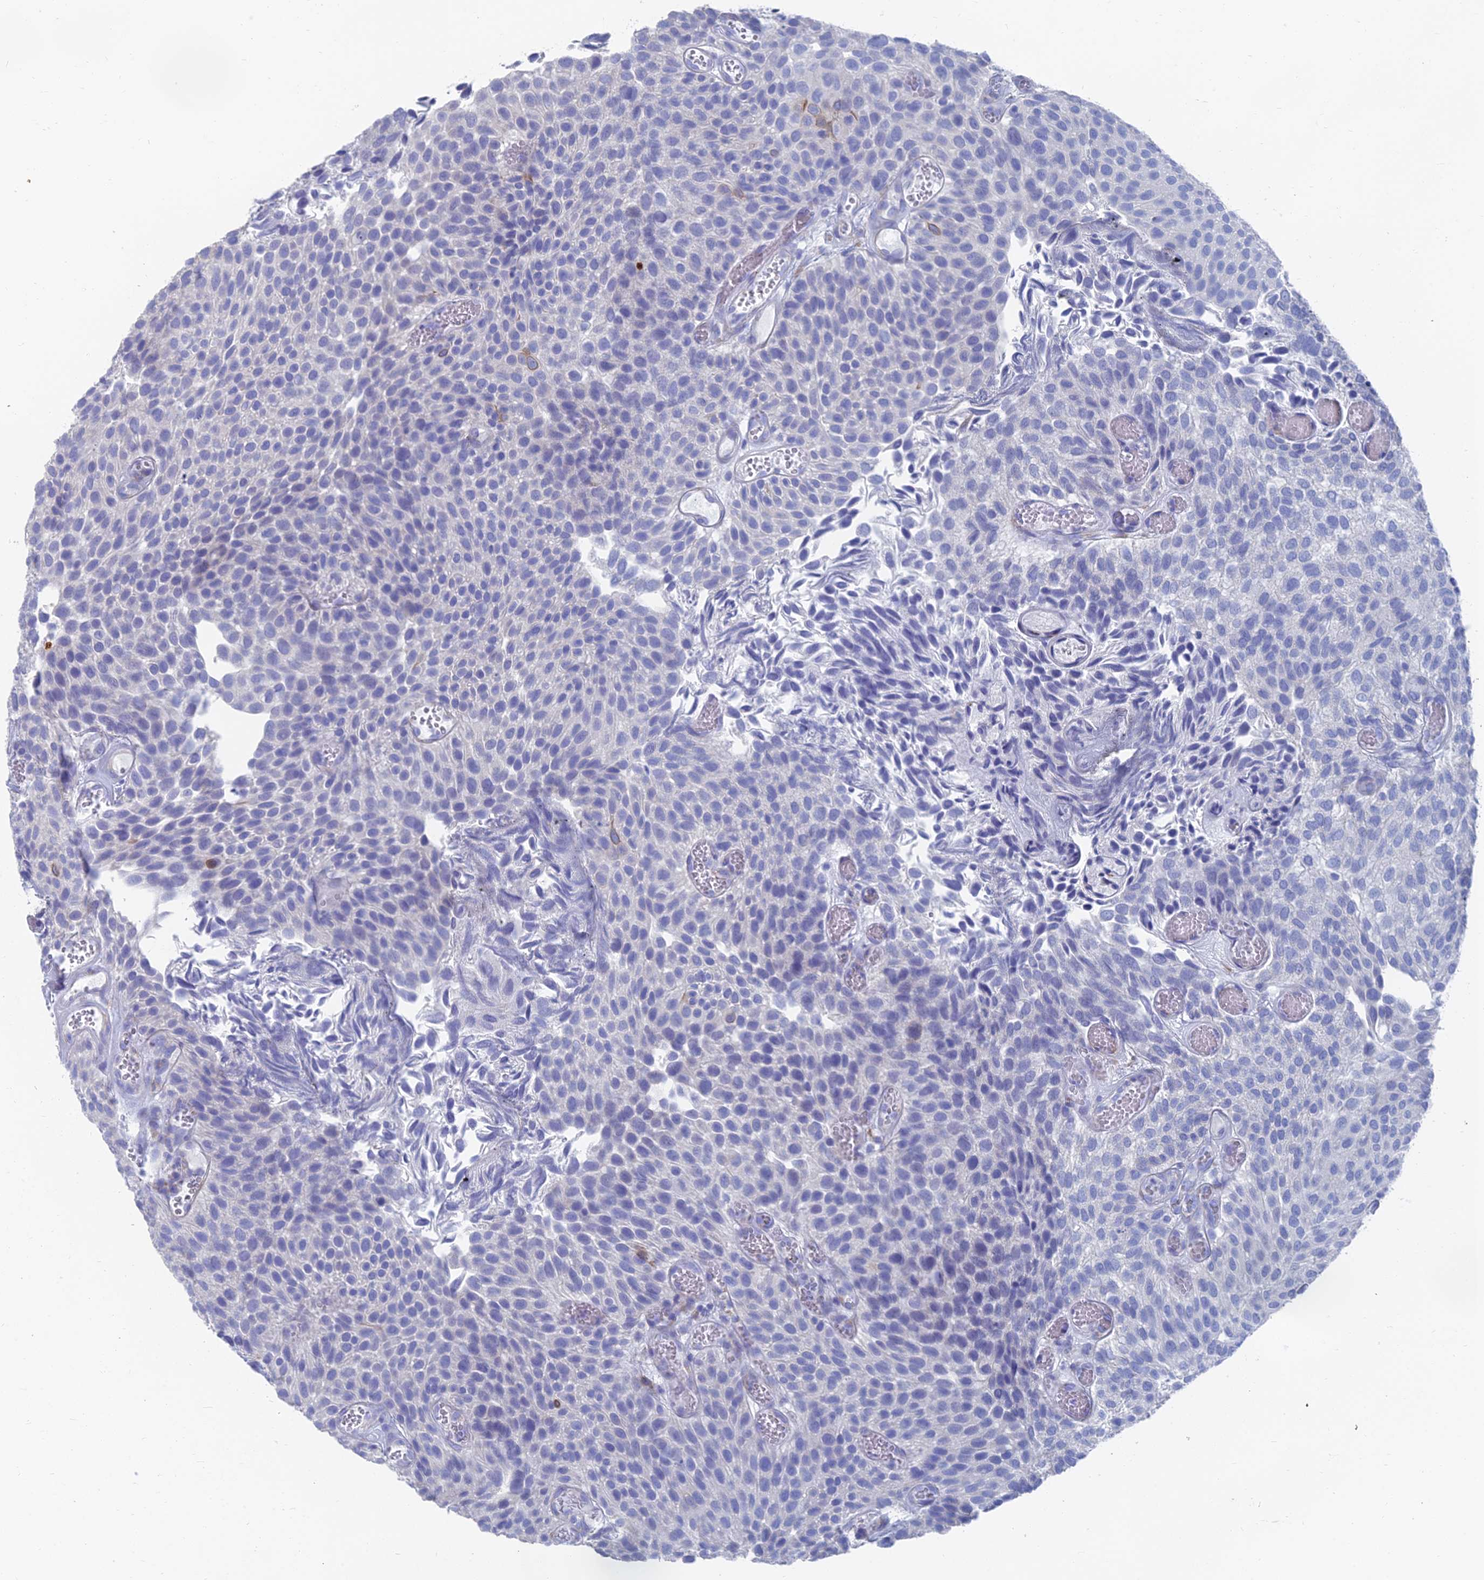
{"staining": {"intensity": "negative", "quantity": "none", "location": "none"}, "tissue": "urothelial cancer", "cell_type": "Tumor cells", "image_type": "cancer", "snomed": [{"axis": "morphology", "description": "Urothelial carcinoma, Low grade"}, {"axis": "topography", "description": "Urinary bladder"}], "caption": "IHC of low-grade urothelial carcinoma demonstrates no staining in tumor cells.", "gene": "TNNT3", "patient": {"sex": "male", "age": 89}}